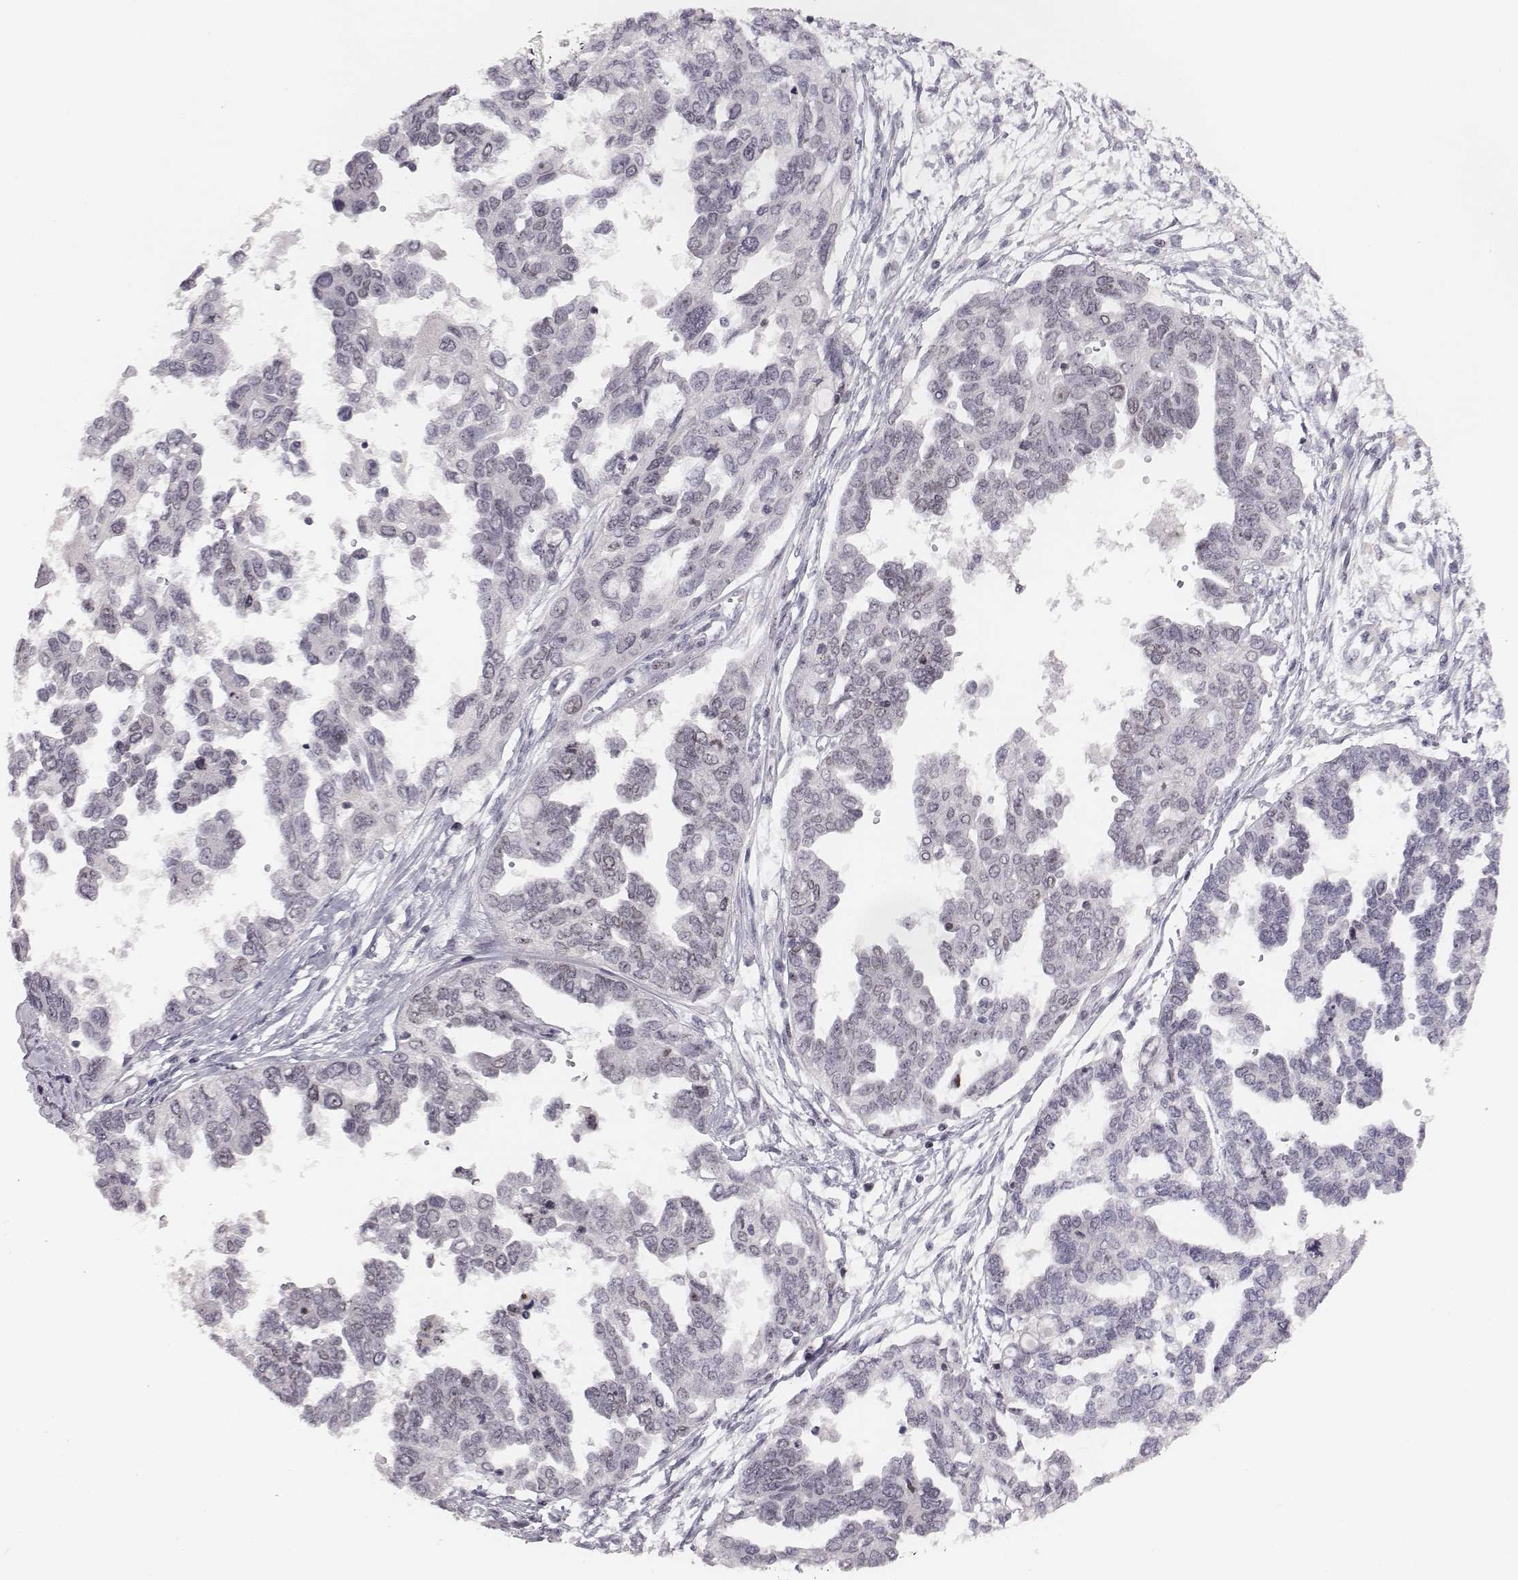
{"staining": {"intensity": "negative", "quantity": "none", "location": "none"}, "tissue": "ovarian cancer", "cell_type": "Tumor cells", "image_type": "cancer", "snomed": [{"axis": "morphology", "description": "Cystadenocarcinoma, serous, NOS"}, {"axis": "topography", "description": "Ovary"}], "caption": "Immunohistochemistry of human ovarian cancer (serous cystadenocarcinoma) demonstrates no expression in tumor cells. (DAB (3,3'-diaminobenzidine) immunohistochemistry with hematoxylin counter stain).", "gene": "NIFK", "patient": {"sex": "female", "age": 53}}